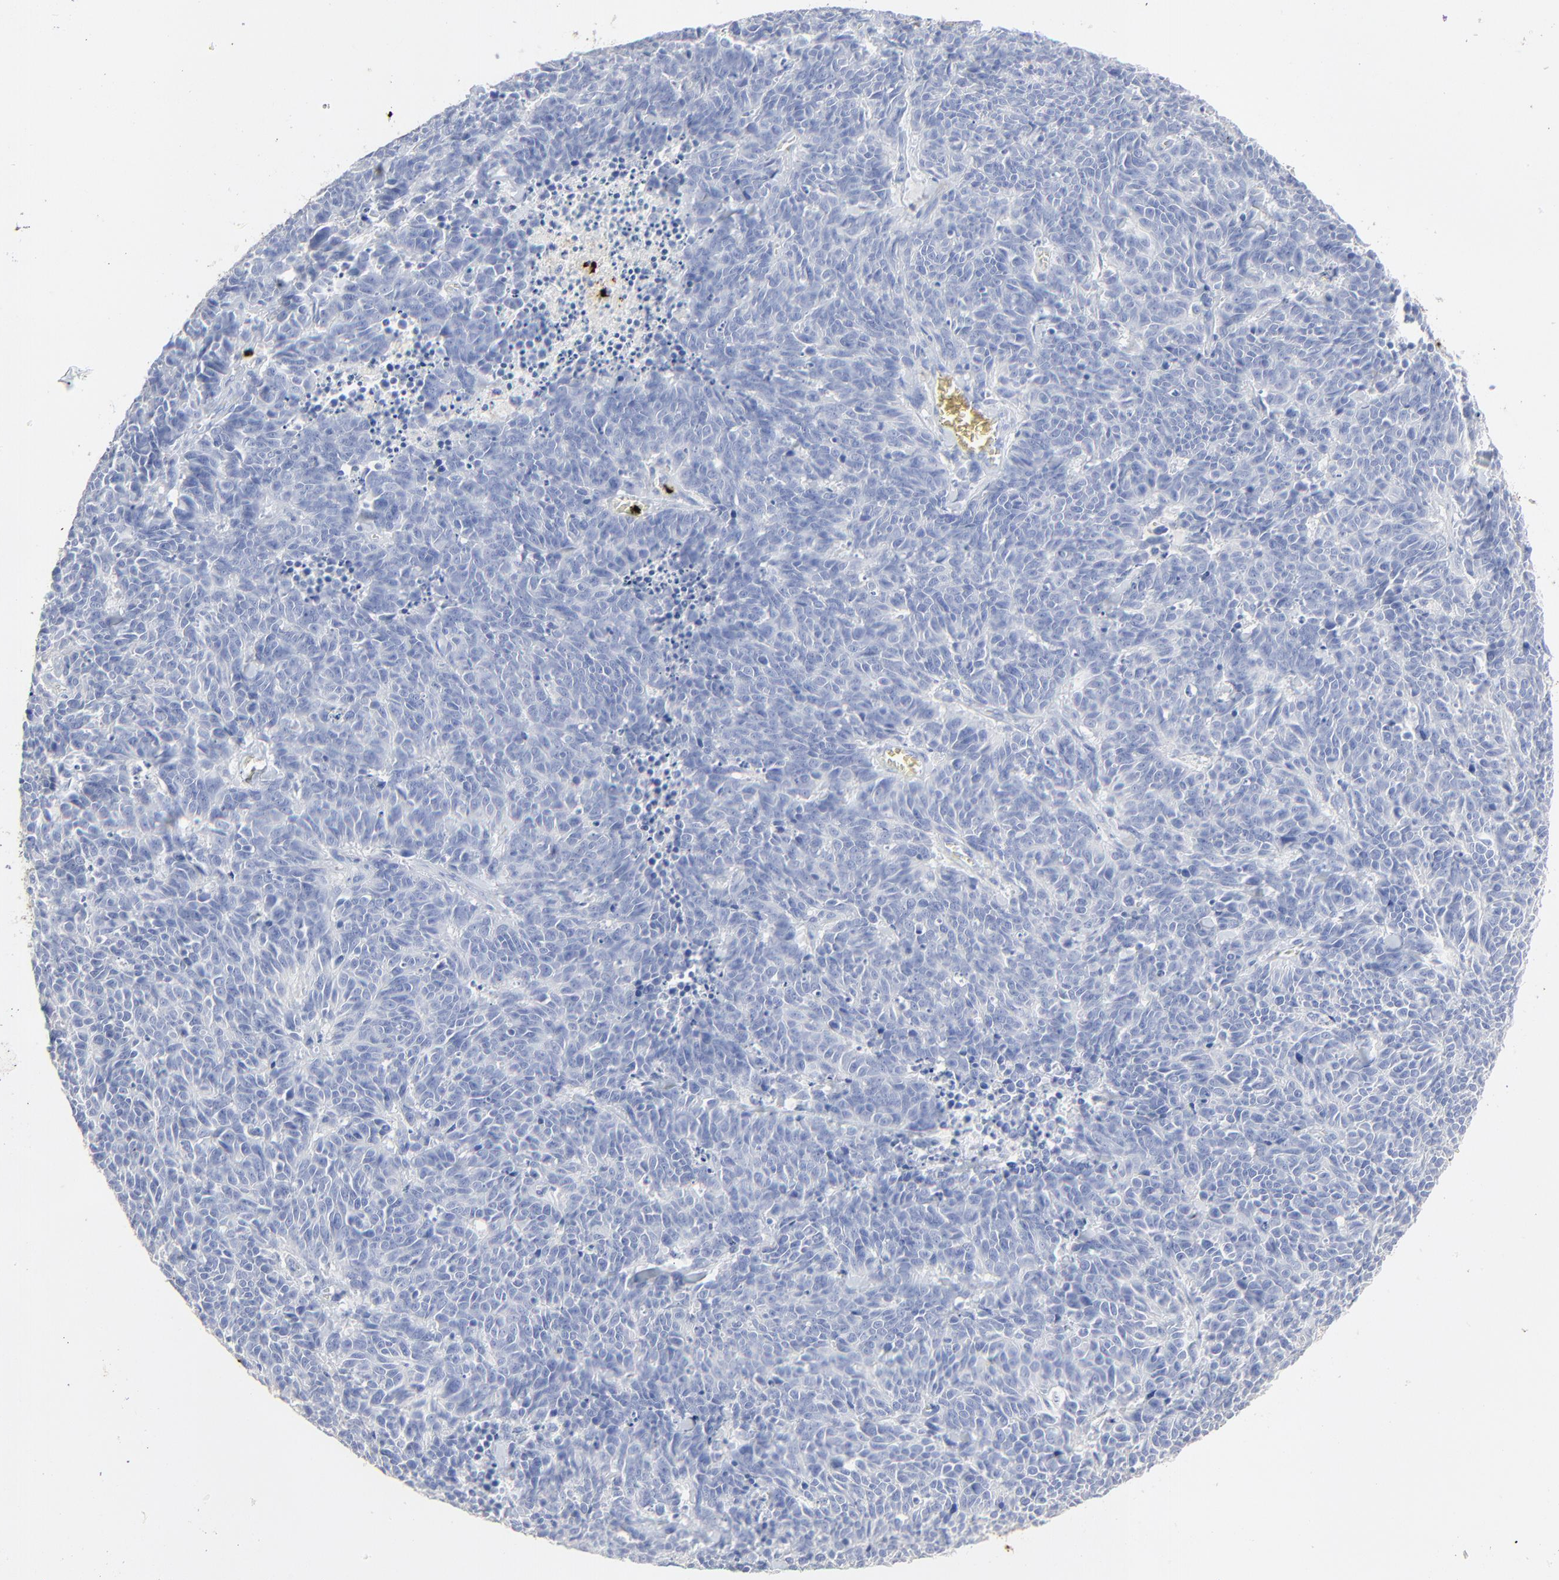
{"staining": {"intensity": "negative", "quantity": "none", "location": "none"}, "tissue": "lung cancer", "cell_type": "Tumor cells", "image_type": "cancer", "snomed": [{"axis": "morphology", "description": "Neoplasm, malignant, NOS"}, {"axis": "topography", "description": "Lung"}], "caption": "Image shows no significant protein expression in tumor cells of lung cancer.", "gene": "LCN2", "patient": {"sex": "female", "age": 58}}